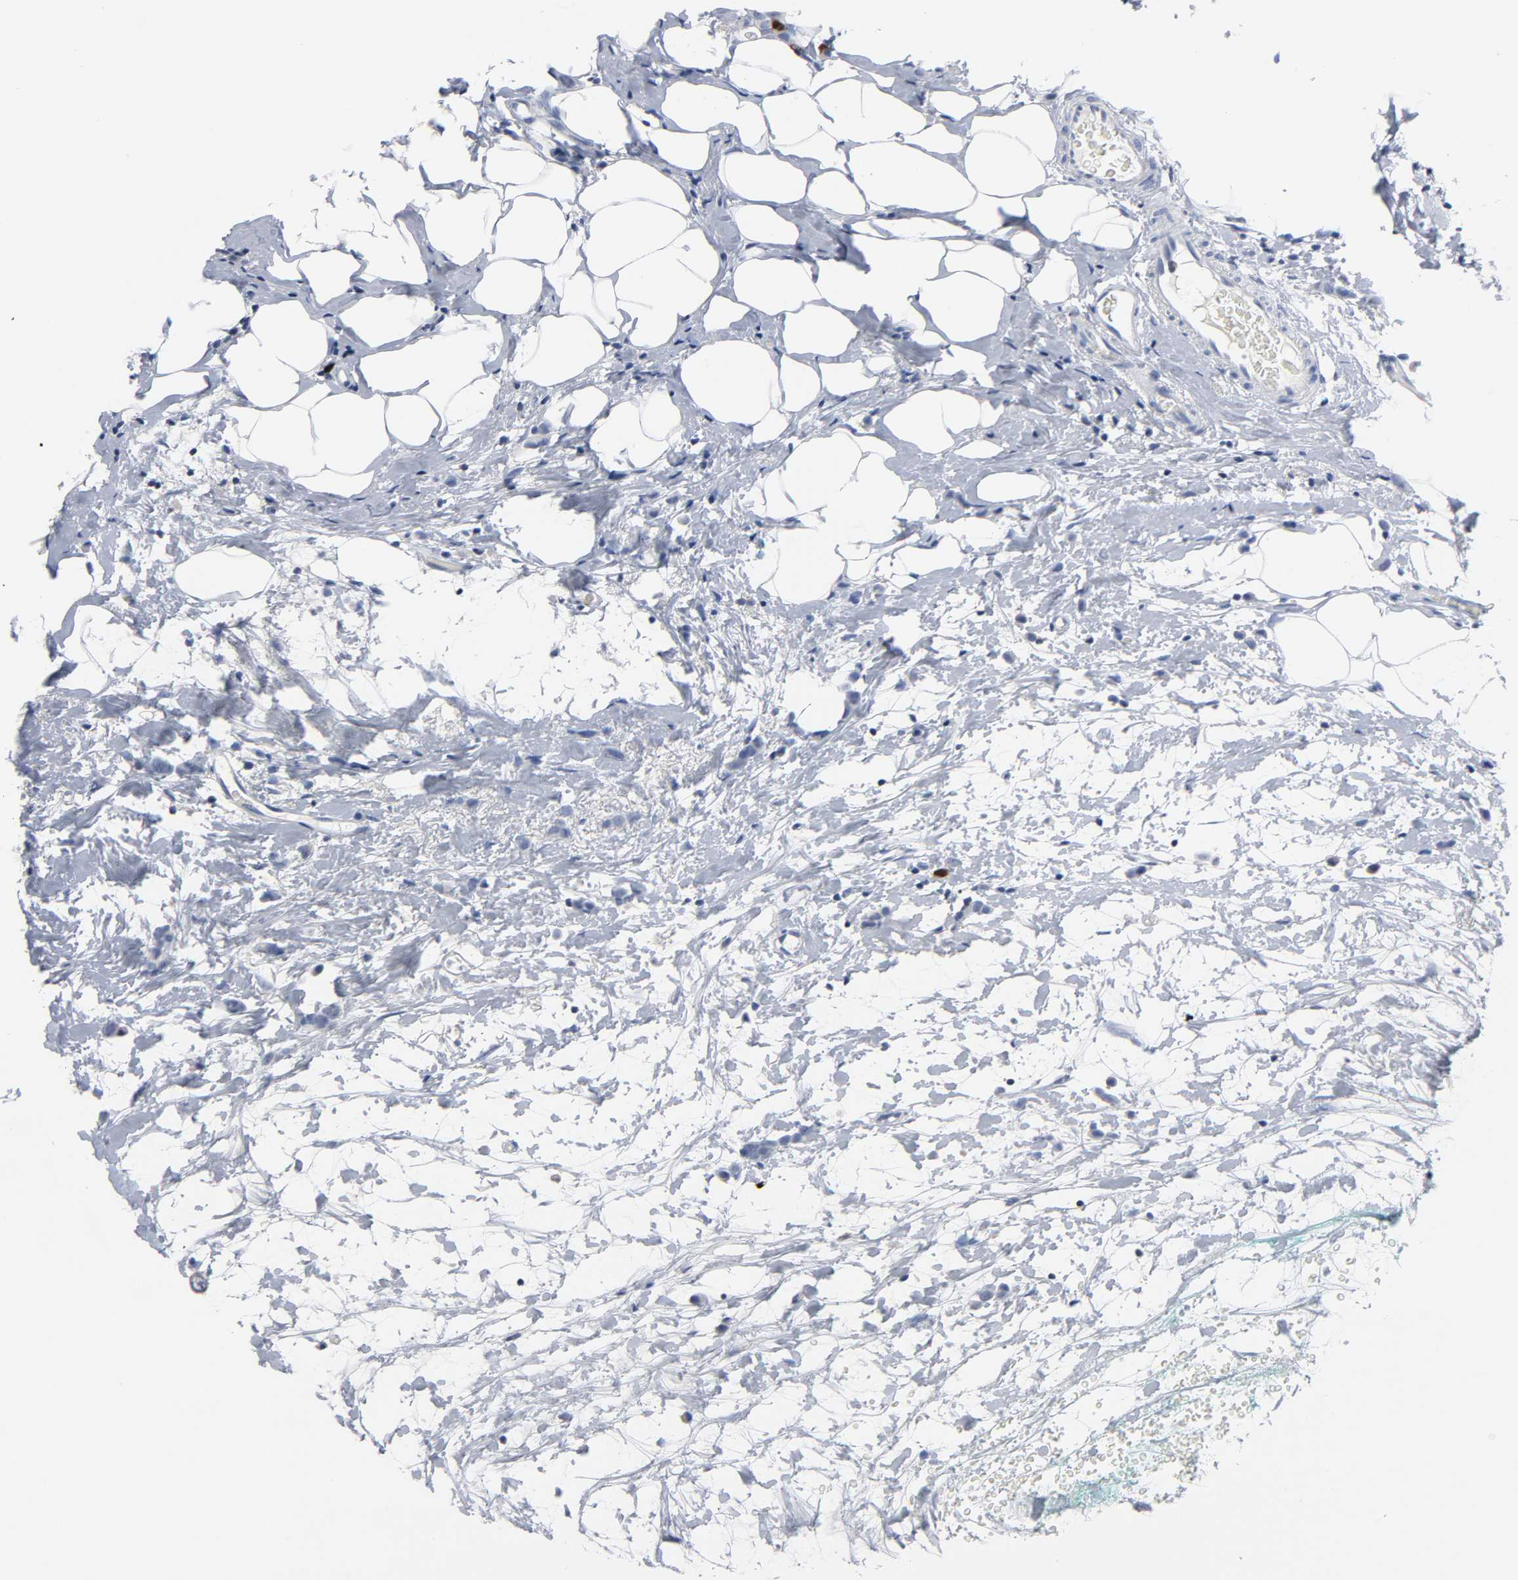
{"staining": {"intensity": "strong", "quantity": "<25%", "location": "nuclear"}, "tissue": "breast cancer", "cell_type": "Tumor cells", "image_type": "cancer", "snomed": [{"axis": "morphology", "description": "Lobular carcinoma"}, {"axis": "topography", "description": "Breast"}], "caption": "Protein expression analysis of lobular carcinoma (breast) displays strong nuclear positivity in about <25% of tumor cells. The staining was performed using DAB, with brown indicating positive protein expression. Nuclei are stained blue with hematoxylin.", "gene": "CDC20", "patient": {"sex": "female", "age": 60}}